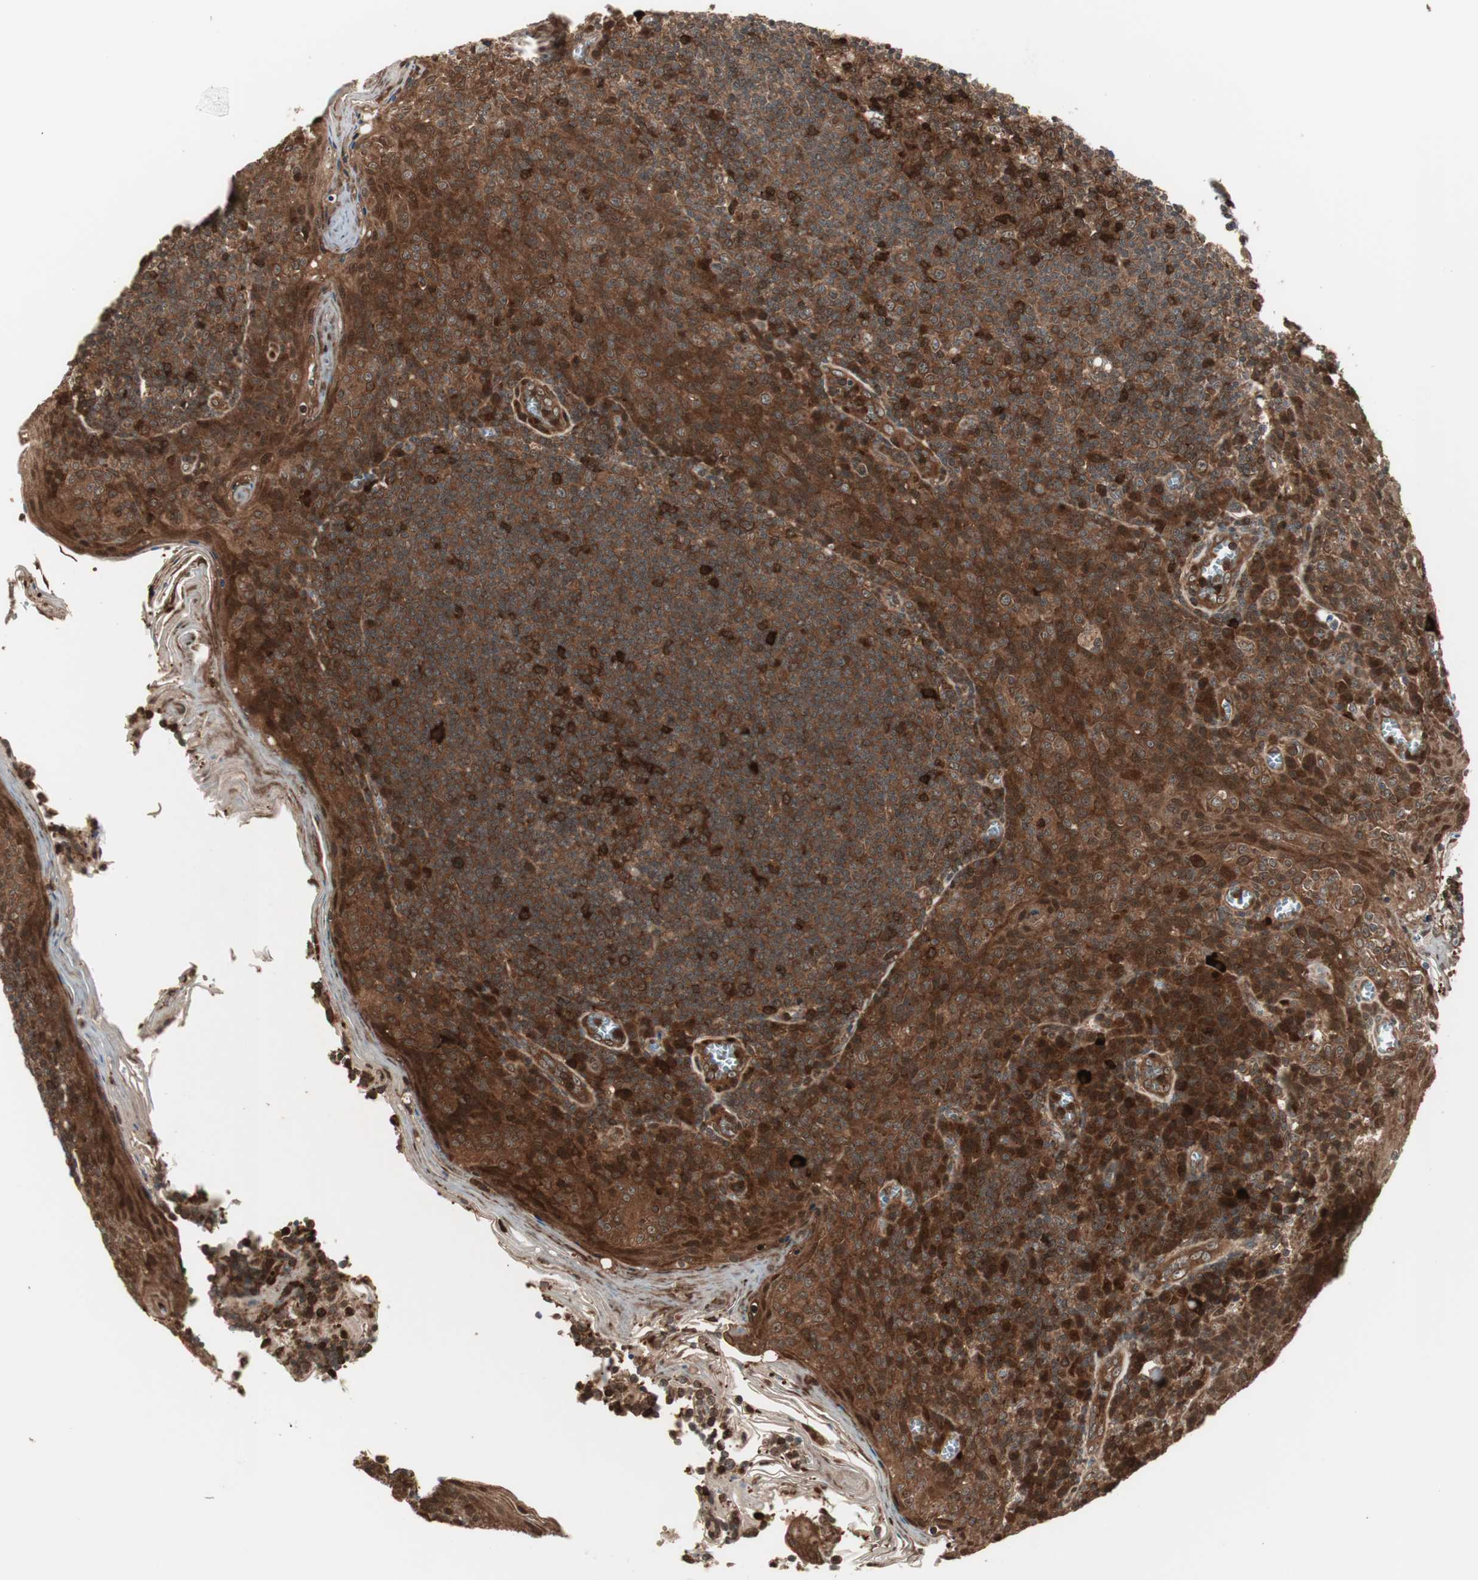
{"staining": {"intensity": "strong", "quantity": ">75%", "location": "cytoplasmic/membranous"}, "tissue": "tonsil", "cell_type": "Germinal center cells", "image_type": "normal", "snomed": [{"axis": "morphology", "description": "Normal tissue, NOS"}, {"axis": "topography", "description": "Tonsil"}], "caption": "The photomicrograph displays a brown stain indicating the presence of a protein in the cytoplasmic/membranous of germinal center cells in tonsil. The staining was performed using DAB (3,3'-diaminobenzidine) to visualize the protein expression in brown, while the nuclei were stained in blue with hematoxylin (Magnification: 20x).", "gene": "PRKG2", "patient": {"sex": "male", "age": 31}}